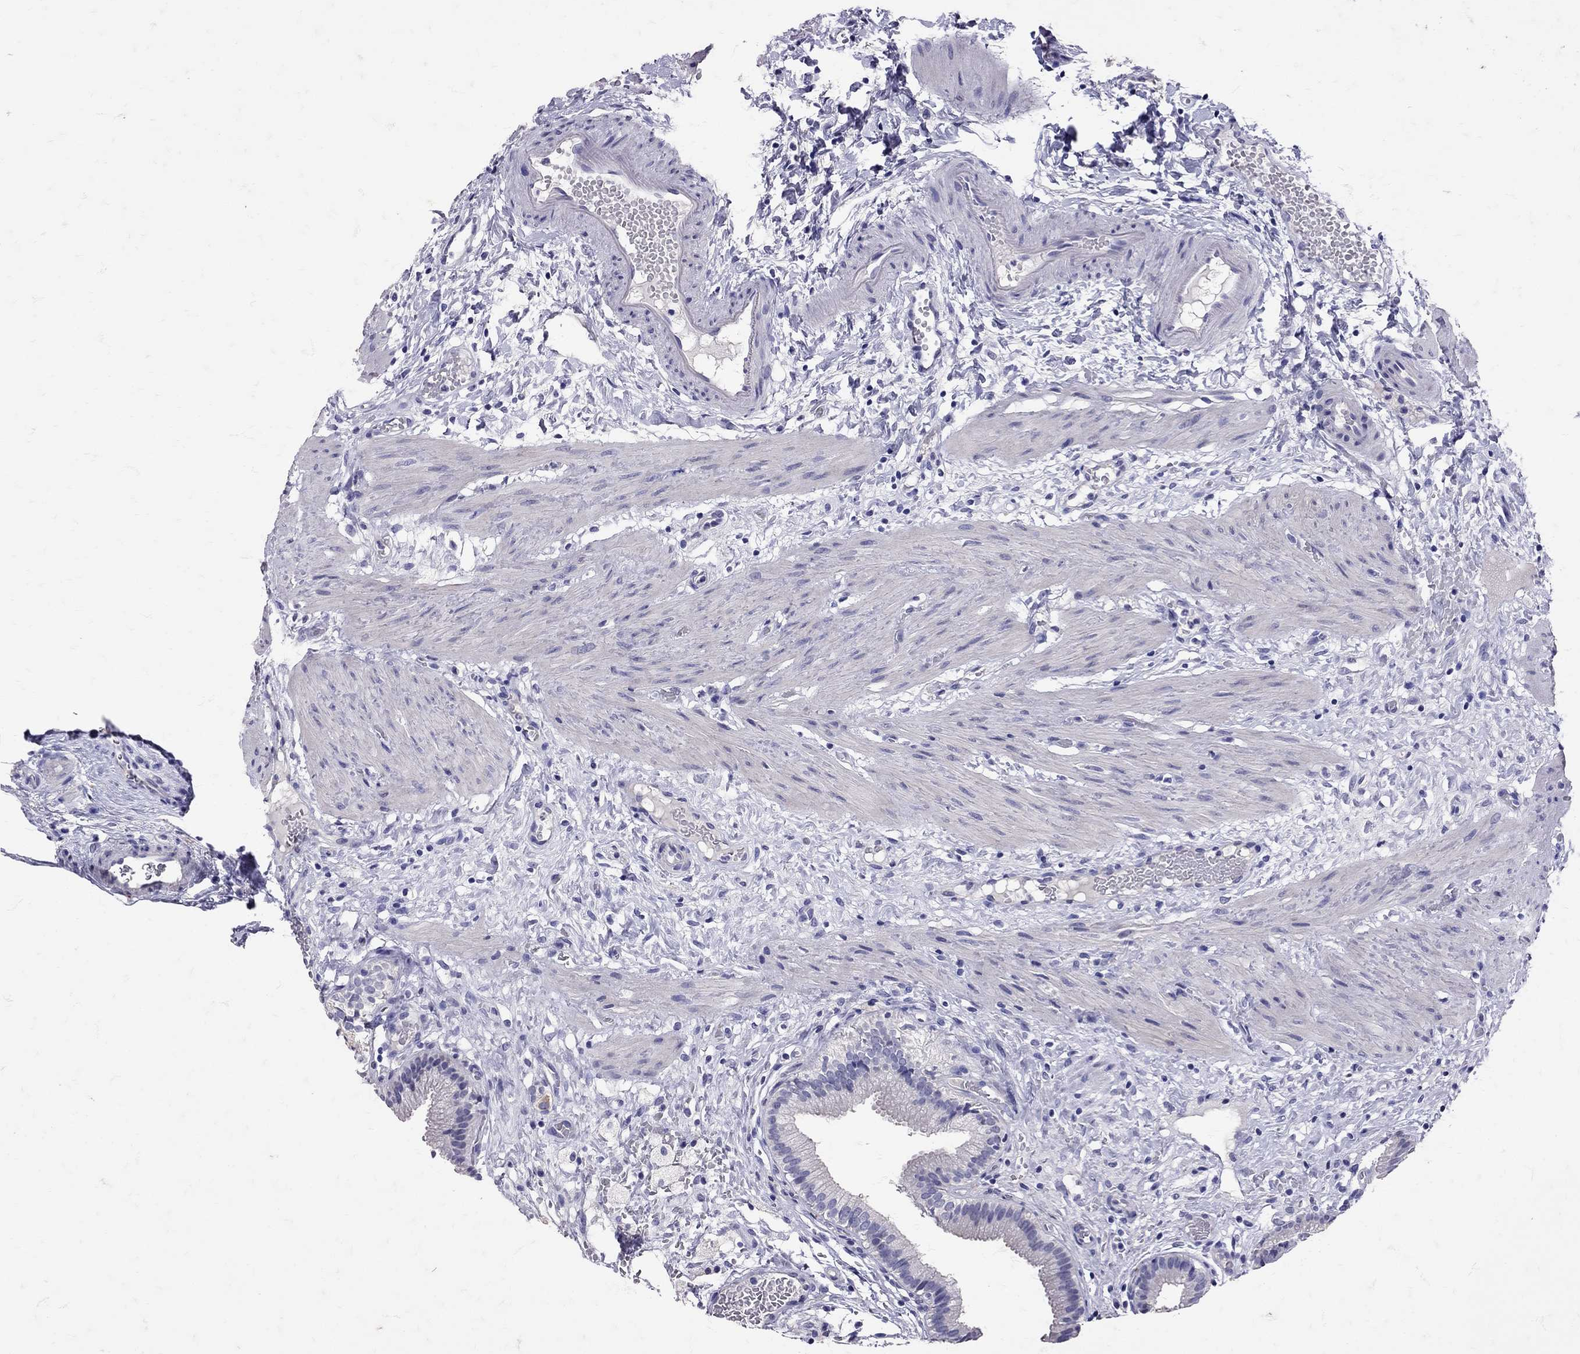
{"staining": {"intensity": "negative", "quantity": "none", "location": "none"}, "tissue": "gallbladder", "cell_type": "Glandular cells", "image_type": "normal", "snomed": [{"axis": "morphology", "description": "Normal tissue, NOS"}, {"axis": "topography", "description": "Gallbladder"}], "caption": "Immunohistochemical staining of unremarkable human gallbladder displays no significant positivity in glandular cells.", "gene": "SST", "patient": {"sex": "female", "age": 24}}